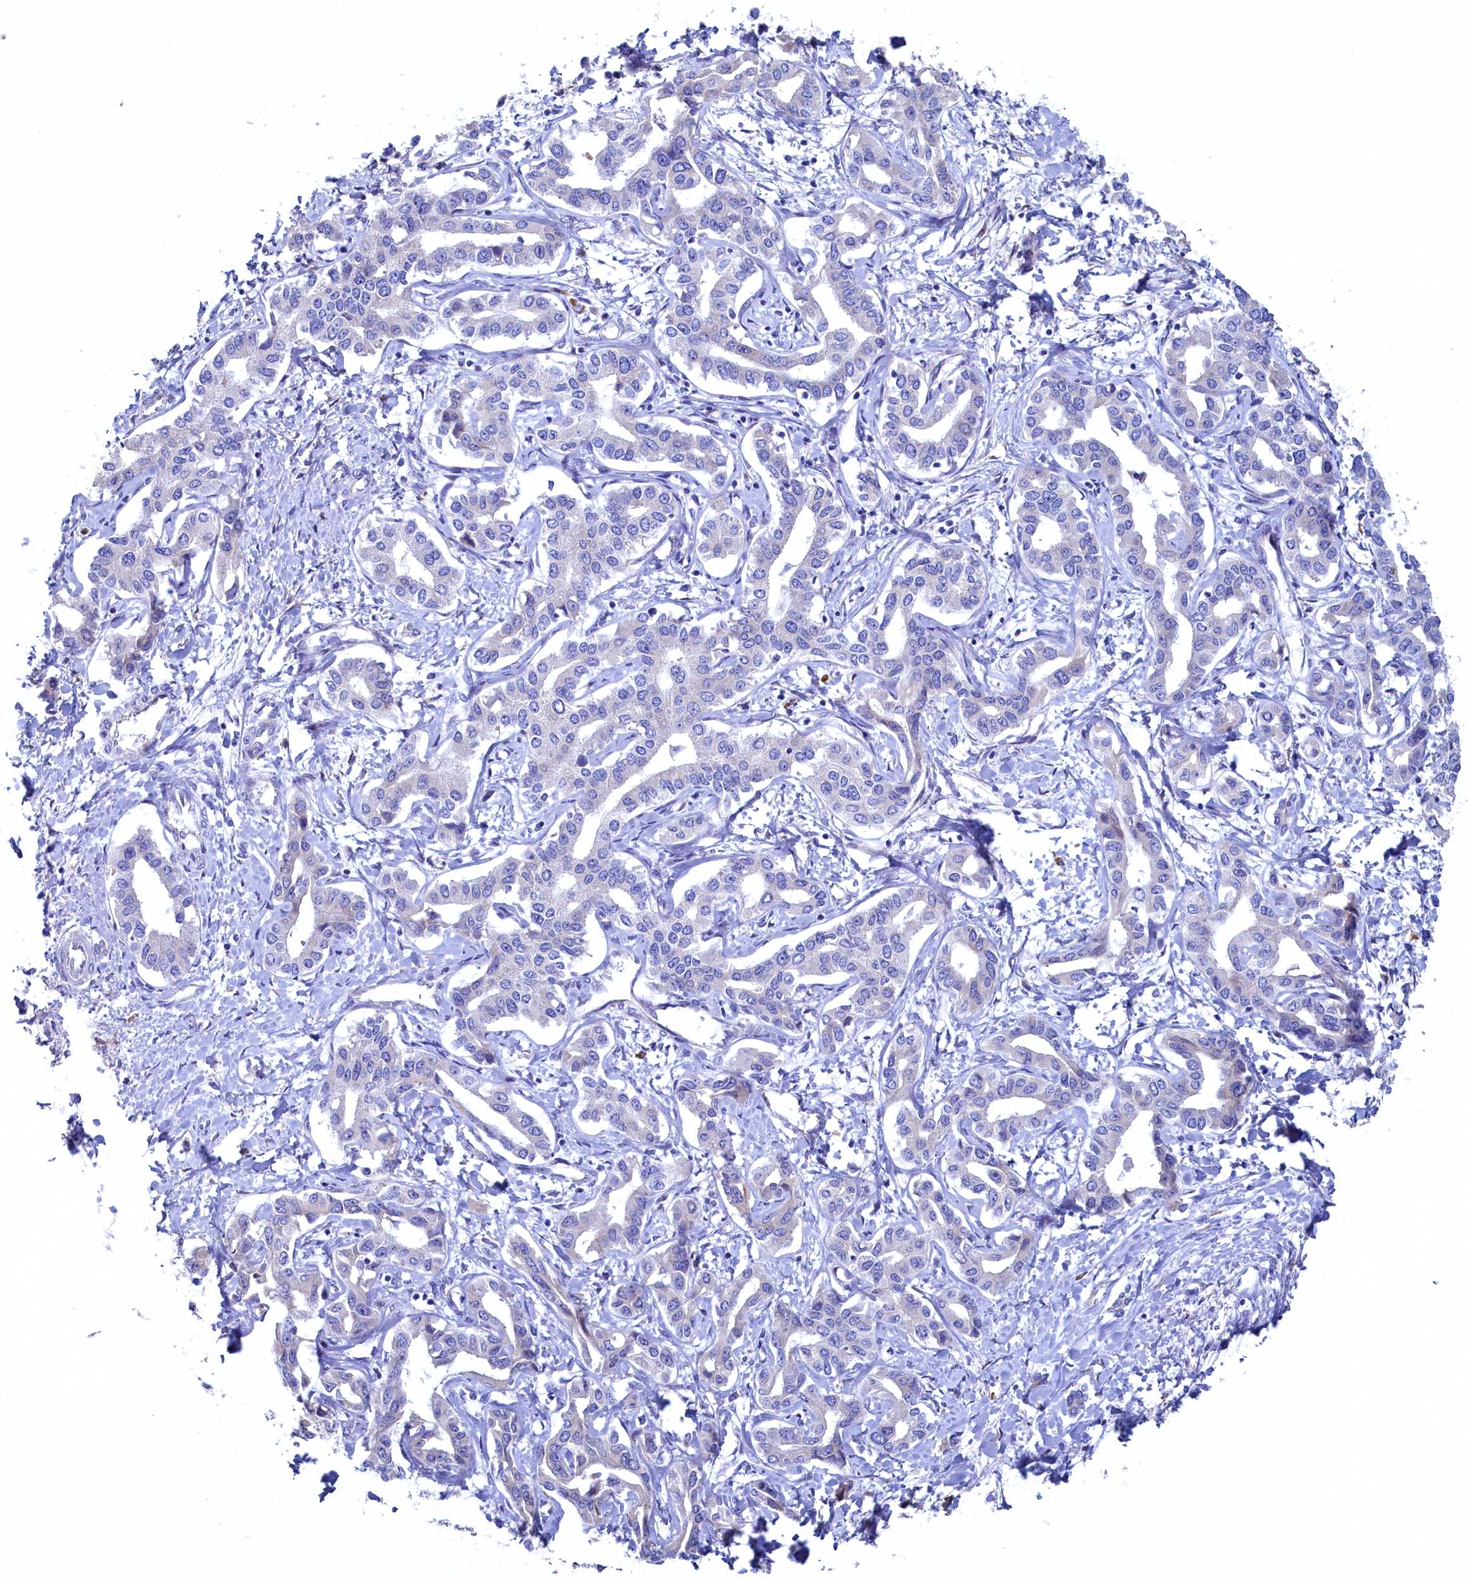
{"staining": {"intensity": "negative", "quantity": "none", "location": "none"}, "tissue": "liver cancer", "cell_type": "Tumor cells", "image_type": "cancer", "snomed": [{"axis": "morphology", "description": "Cholangiocarcinoma"}, {"axis": "topography", "description": "Liver"}], "caption": "This is an immunohistochemistry histopathology image of human liver cancer (cholangiocarcinoma). There is no expression in tumor cells.", "gene": "CBLIF", "patient": {"sex": "male", "age": 59}}